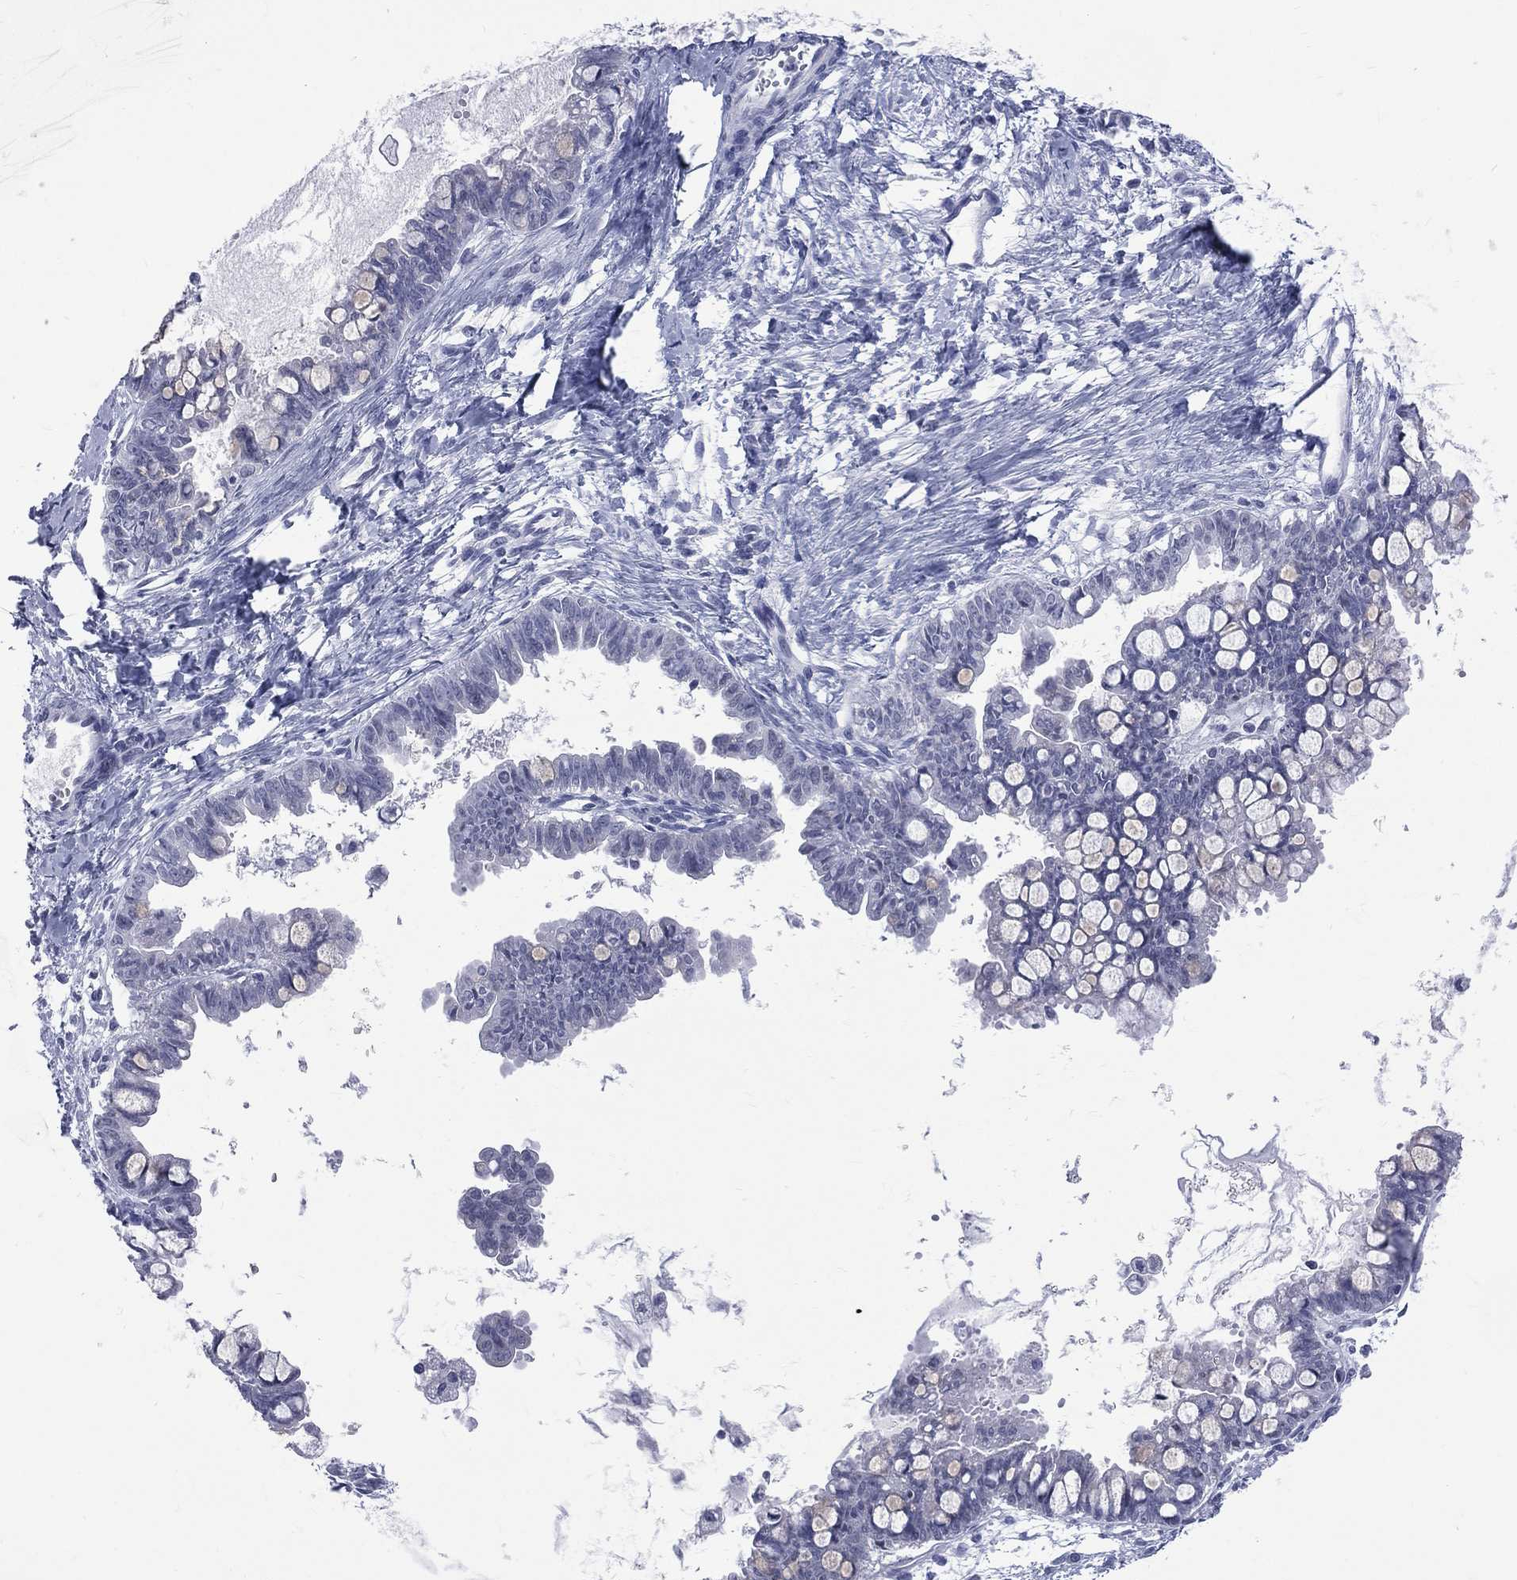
{"staining": {"intensity": "negative", "quantity": "none", "location": "none"}, "tissue": "ovarian cancer", "cell_type": "Tumor cells", "image_type": "cancer", "snomed": [{"axis": "morphology", "description": "Cystadenocarcinoma, mucinous, NOS"}, {"axis": "topography", "description": "Ovary"}], "caption": "A high-resolution micrograph shows immunohistochemistry staining of ovarian cancer (mucinous cystadenocarcinoma), which exhibits no significant expression in tumor cells.", "gene": "MLLT10", "patient": {"sex": "female", "age": 63}}